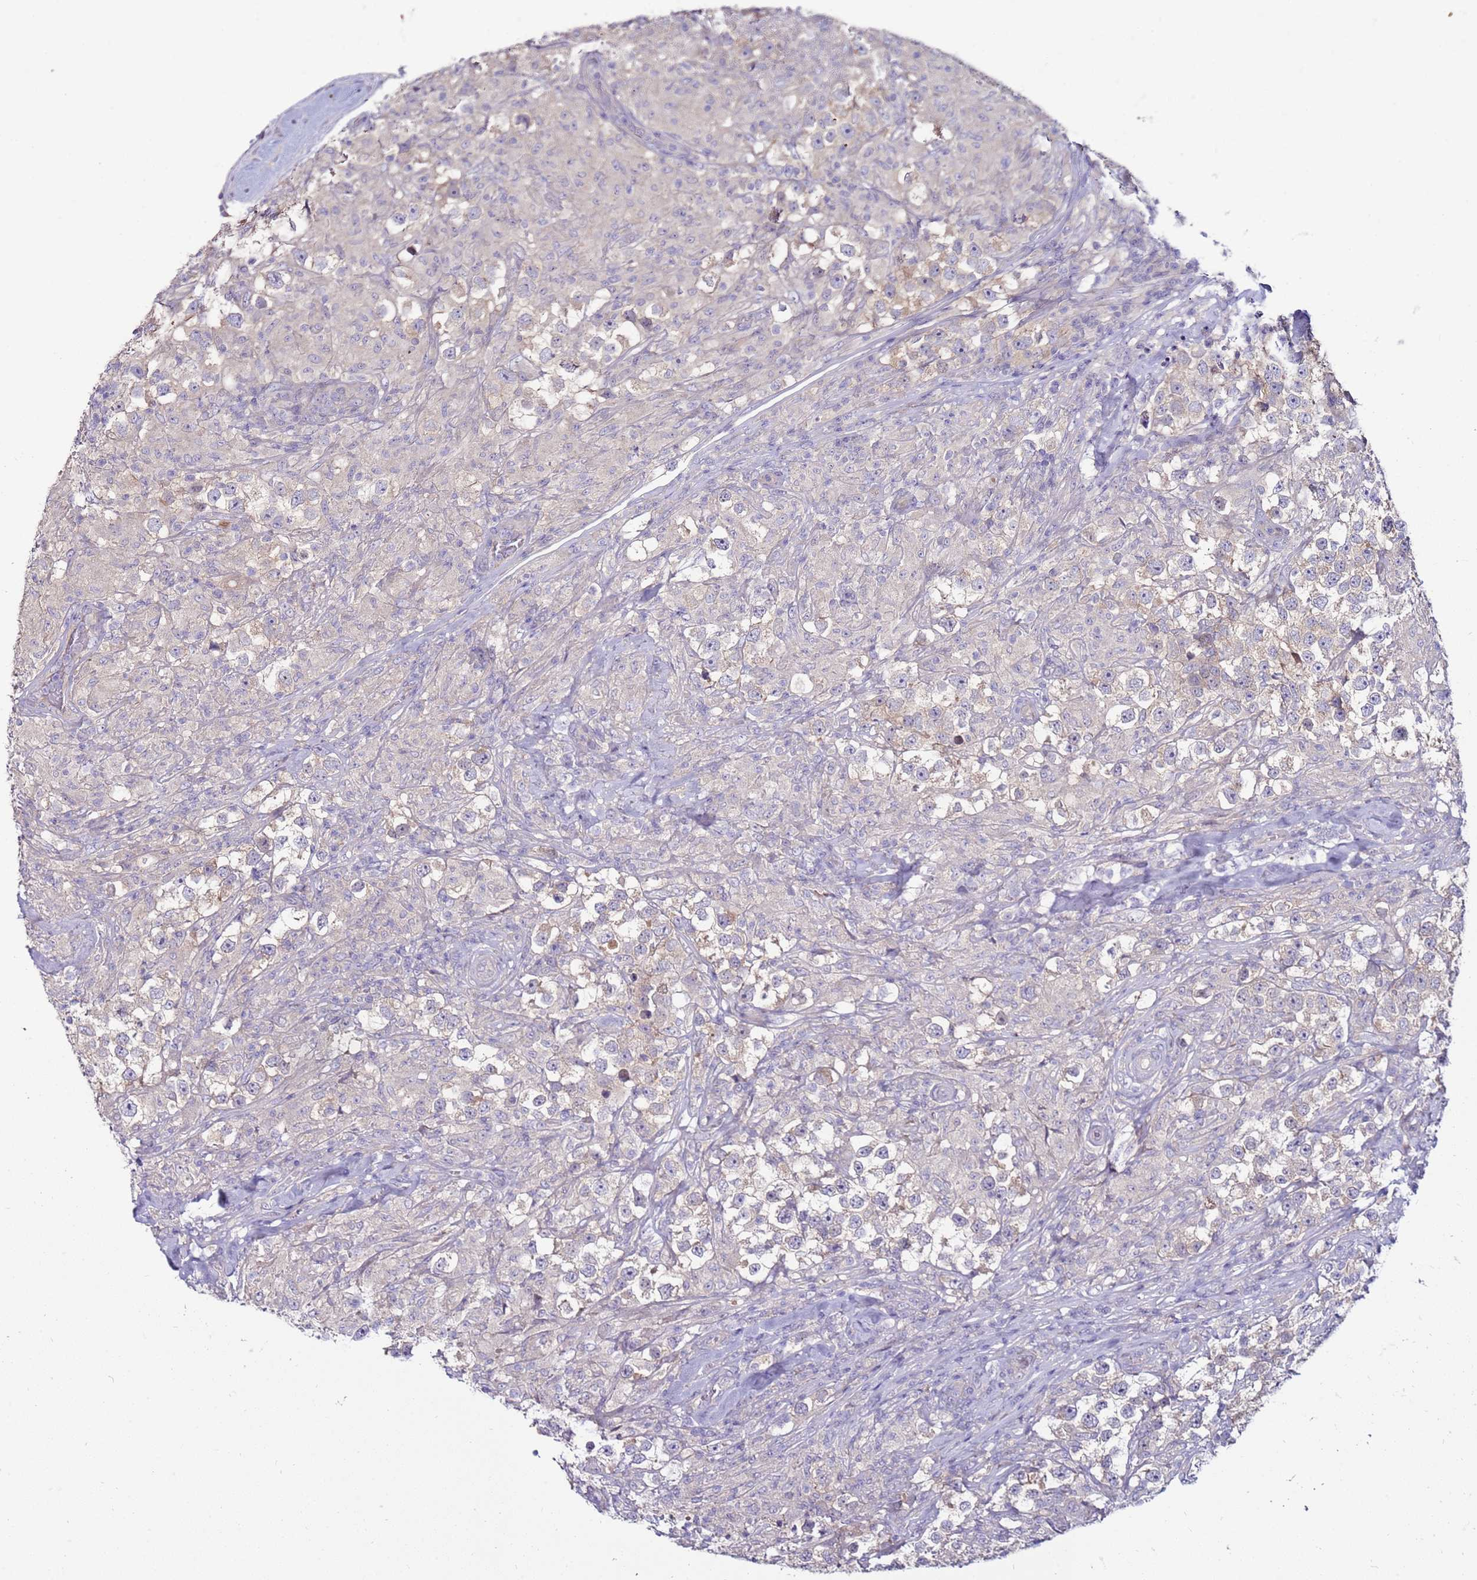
{"staining": {"intensity": "weak", "quantity": "25%-75%", "location": "cytoplasmic/membranous"}, "tissue": "testis cancer", "cell_type": "Tumor cells", "image_type": "cancer", "snomed": [{"axis": "morphology", "description": "Seminoma, NOS"}, {"axis": "topography", "description": "Testis"}], "caption": "This image demonstrates testis cancer (seminoma) stained with immunohistochemistry to label a protein in brown. The cytoplasmic/membranous of tumor cells show weak positivity for the protein. Nuclei are counter-stained blue.", "gene": "GPN3", "patient": {"sex": "male", "age": 46}}